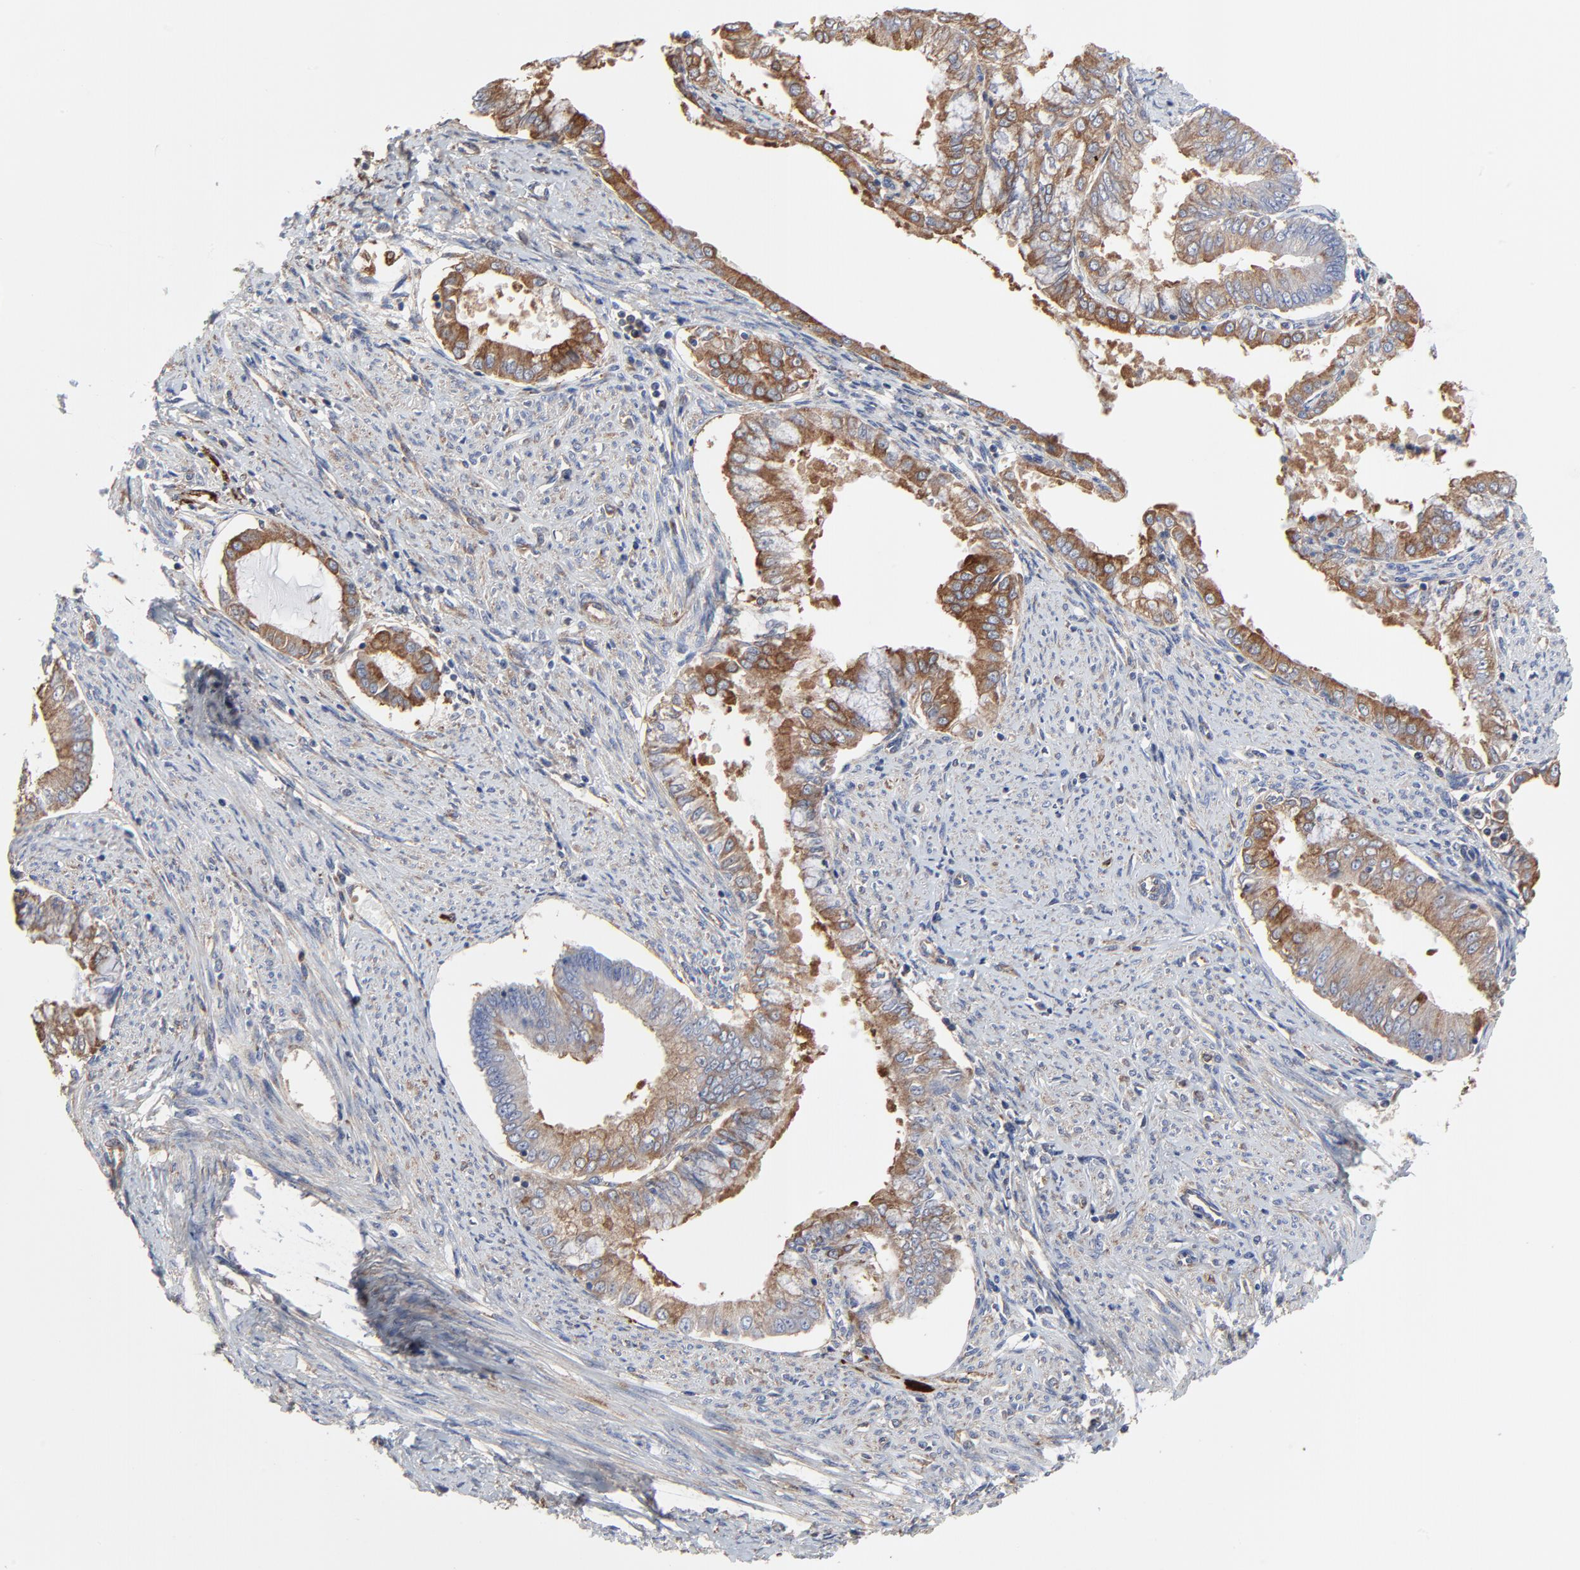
{"staining": {"intensity": "moderate", "quantity": ">75%", "location": "cytoplasmic/membranous"}, "tissue": "endometrial cancer", "cell_type": "Tumor cells", "image_type": "cancer", "snomed": [{"axis": "morphology", "description": "Adenocarcinoma, NOS"}, {"axis": "topography", "description": "Endometrium"}], "caption": "Moderate cytoplasmic/membranous positivity is identified in approximately >75% of tumor cells in endometrial adenocarcinoma. The staining is performed using DAB (3,3'-diaminobenzidine) brown chromogen to label protein expression. The nuclei are counter-stained blue using hematoxylin.", "gene": "NXF3", "patient": {"sex": "female", "age": 76}}